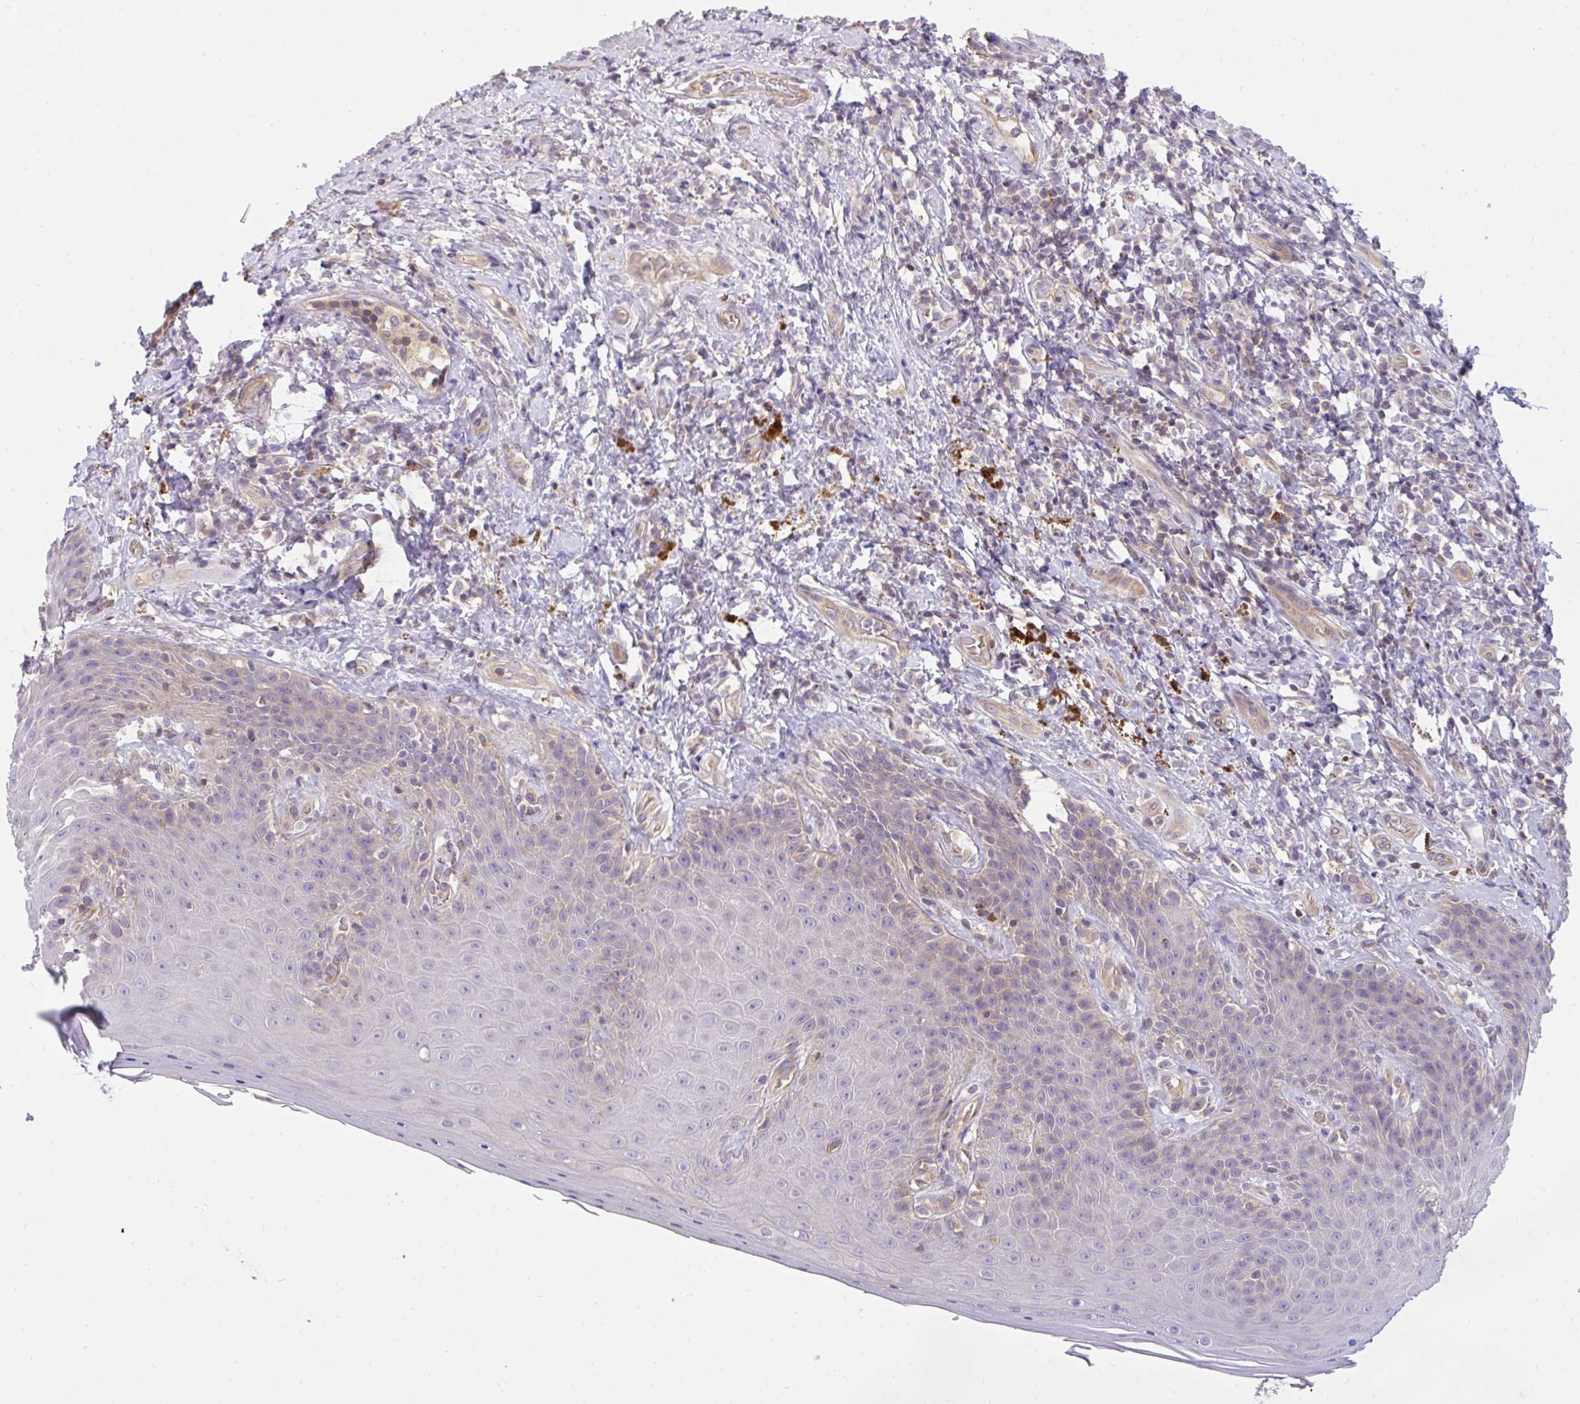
{"staining": {"intensity": "weak", "quantity": "<25%", "location": "cytoplasmic/membranous"}, "tissue": "skin", "cell_type": "Epidermal cells", "image_type": "normal", "snomed": [{"axis": "morphology", "description": "Normal tissue, NOS"}, {"axis": "topography", "description": "Anal"}, {"axis": "topography", "description": "Peripheral nerve tissue"}], "caption": "Micrograph shows no protein expression in epidermal cells of normal skin. The staining was performed using DAB (3,3'-diaminobenzidine) to visualize the protein expression in brown, while the nuclei were stained in blue with hematoxylin (Magnification: 20x).", "gene": "TLN2", "patient": {"sex": "male", "age": 53}}